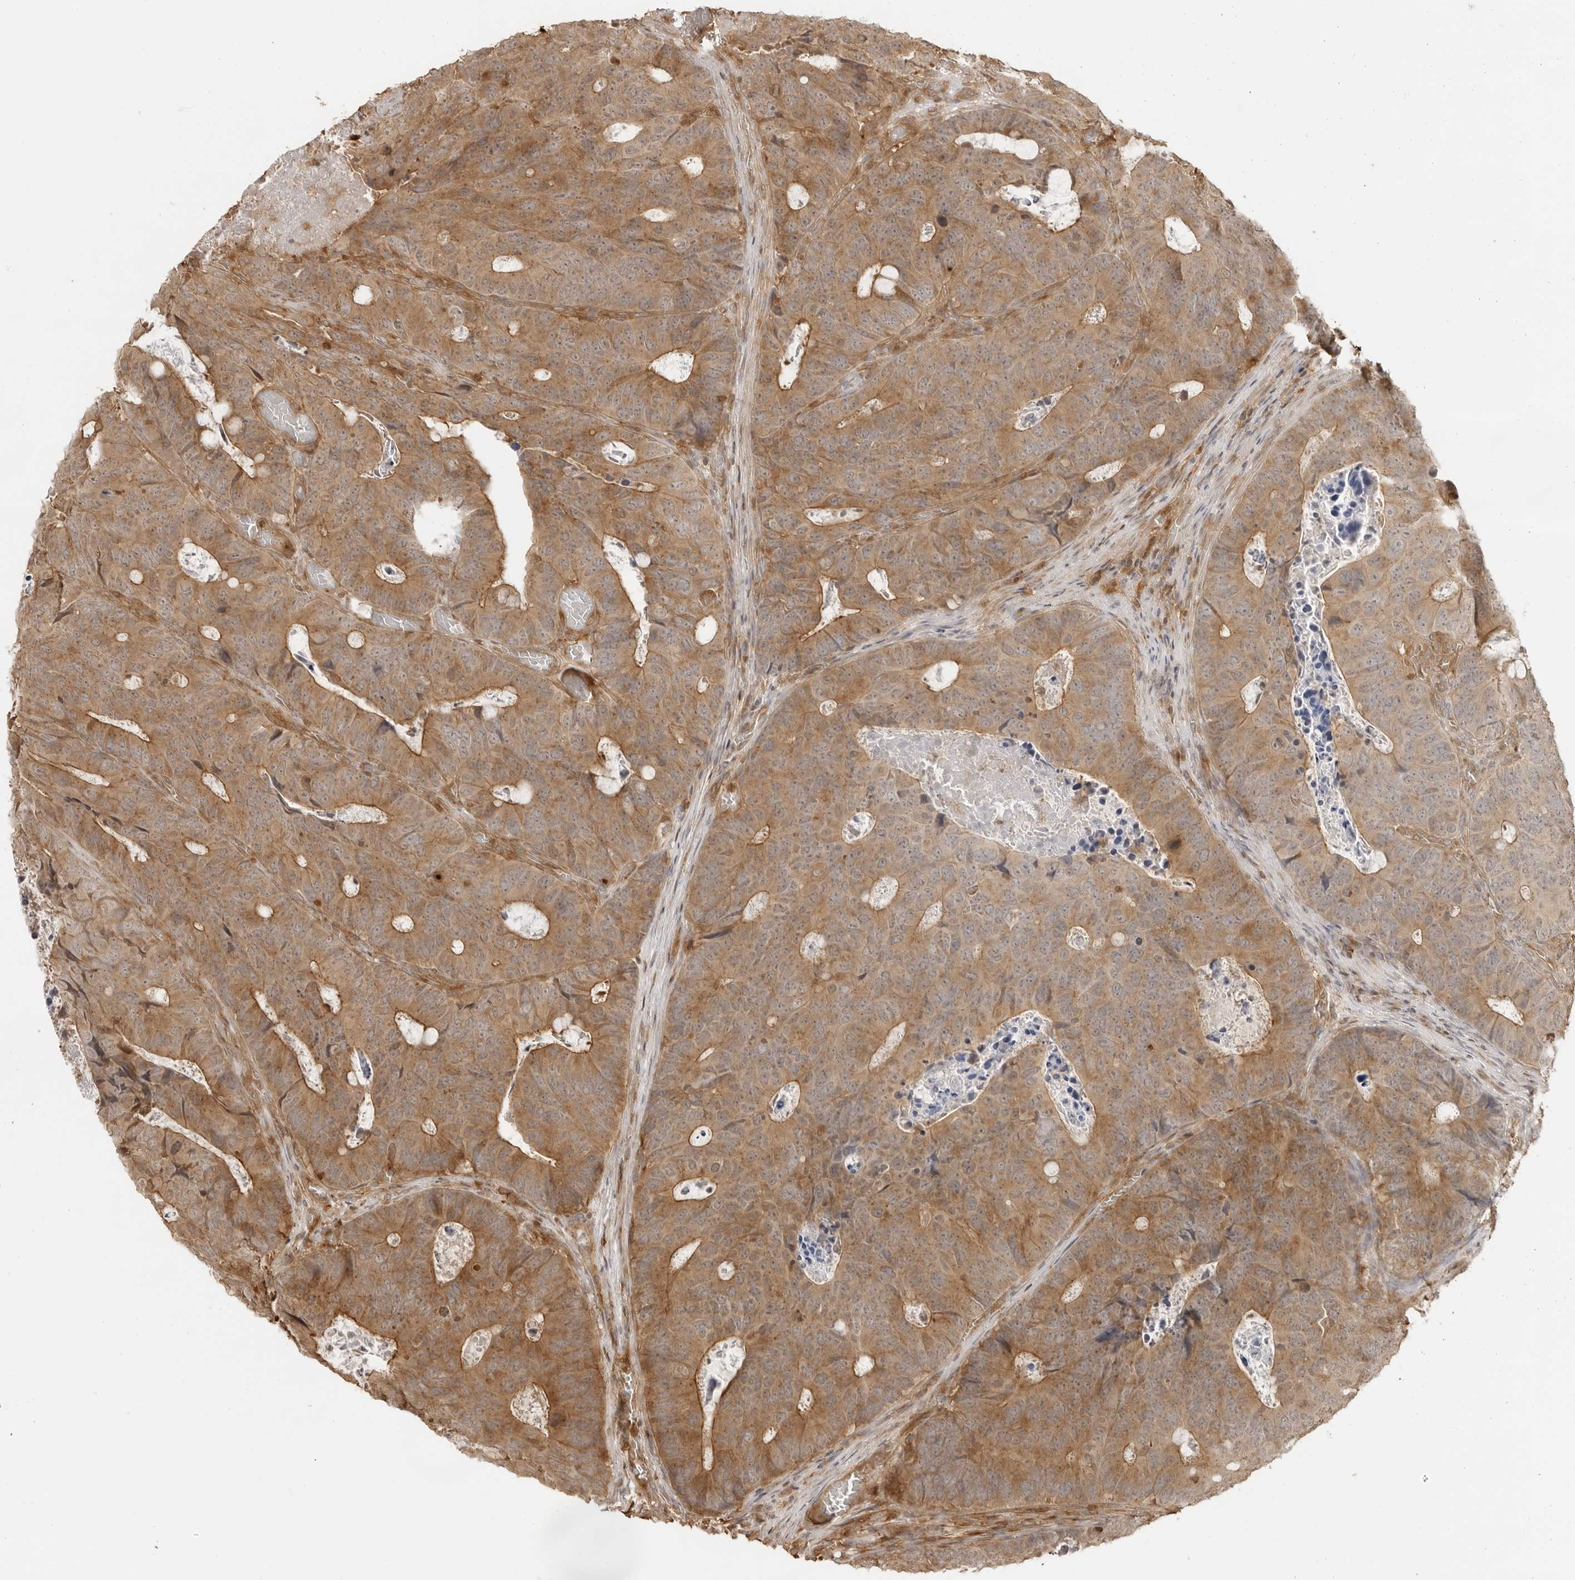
{"staining": {"intensity": "moderate", "quantity": ">75%", "location": "cytoplasmic/membranous"}, "tissue": "colorectal cancer", "cell_type": "Tumor cells", "image_type": "cancer", "snomed": [{"axis": "morphology", "description": "Adenocarcinoma, NOS"}, {"axis": "topography", "description": "Colon"}], "caption": "Colorectal adenocarcinoma stained with a brown dye exhibits moderate cytoplasmic/membranous positive positivity in about >75% of tumor cells.", "gene": "IKBKE", "patient": {"sex": "male", "age": 87}}